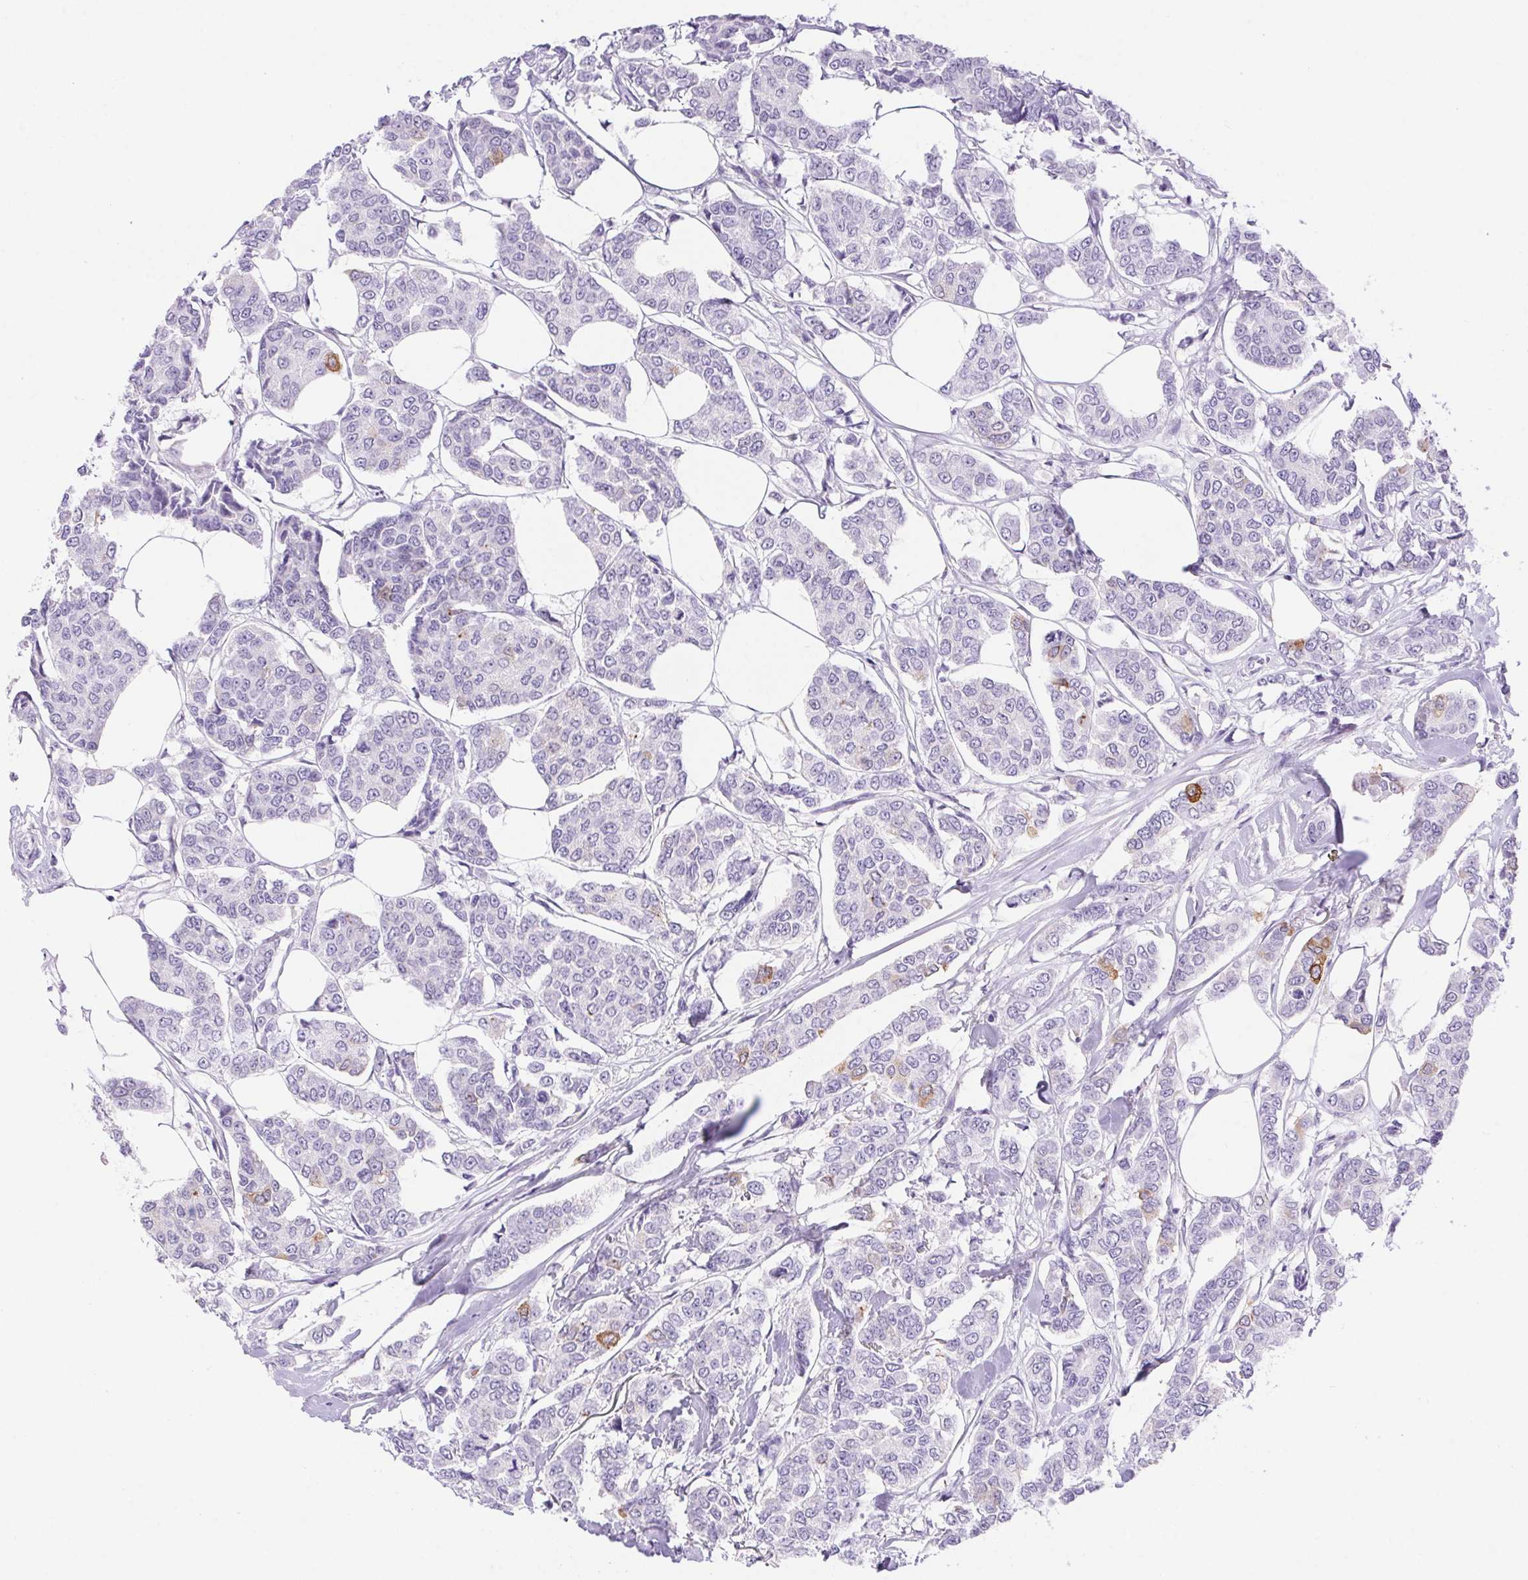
{"staining": {"intensity": "negative", "quantity": "none", "location": "none"}, "tissue": "breast cancer", "cell_type": "Tumor cells", "image_type": "cancer", "snomed": [{"axis": "morphology", "description": "Duct carcinoma"}, {"axis": "topography", "description": "Breast"}], "caption": "DAB immunohistochemical staining of human invasive ductal carcinoma (breast) displays no significant positivity in tumor cells.", "gene": "ERP27", "patient": {"sex": "female", "age": 94}}